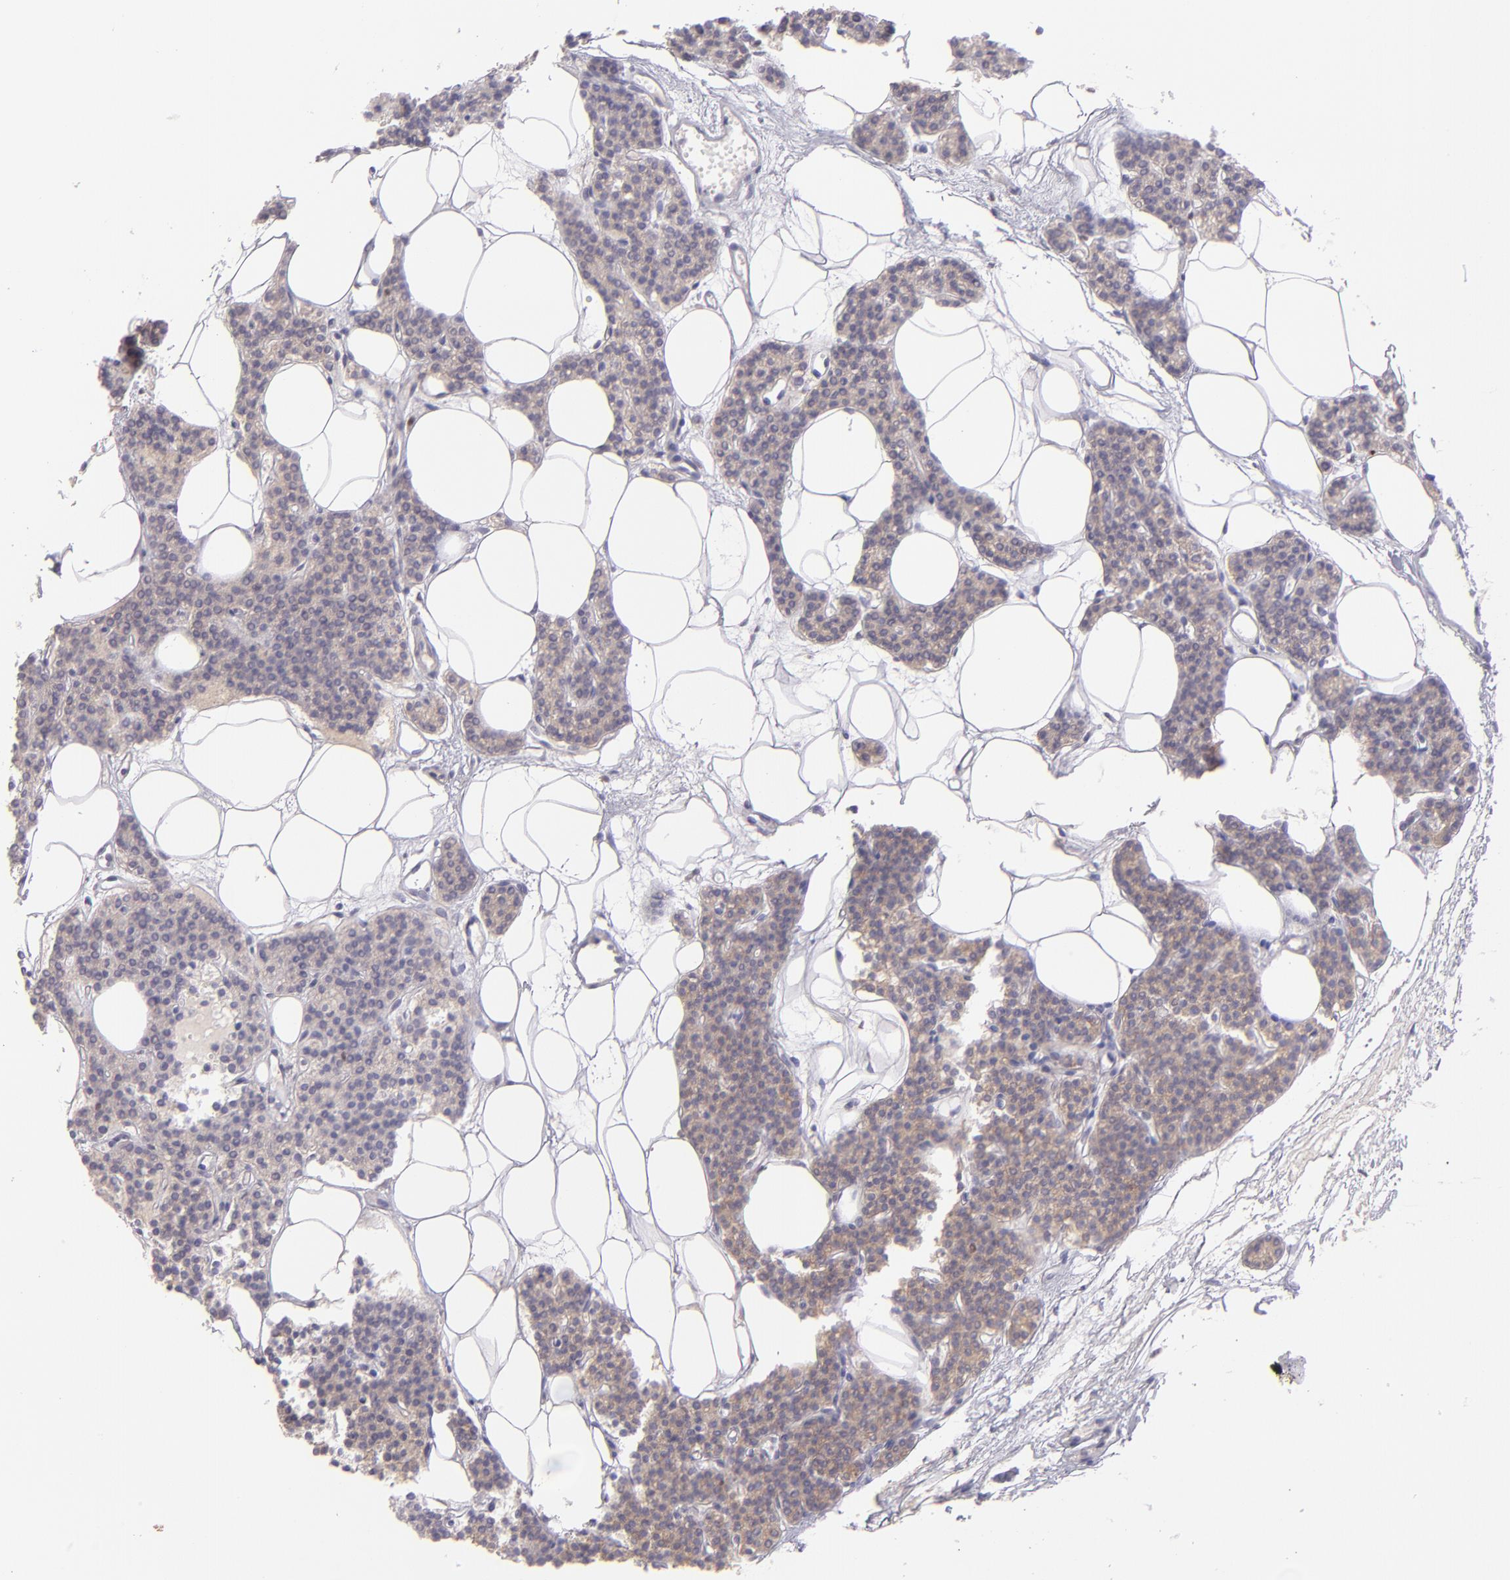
{"staining": {"intensity": "weak", "quantity": ">75%", "location": "cytoplasmic/membranous"}, "tissue": "parathyroid gland", "cell_type": "Glandular cells", "image_type": "normal", "snomed": [{"axis": "morphology", "description": "Normal tissue, NOS"}, {"axis": "topography", "description": "Parathyroid gland"}], "caption": "Protein analysis of unremarkable parathyroid gland exhibits weak cytoplasmic/membranous expression in approximately >75% of glandular cells.", "gene": "IRF8", "patient": {"sex": "male", "age": 24}}